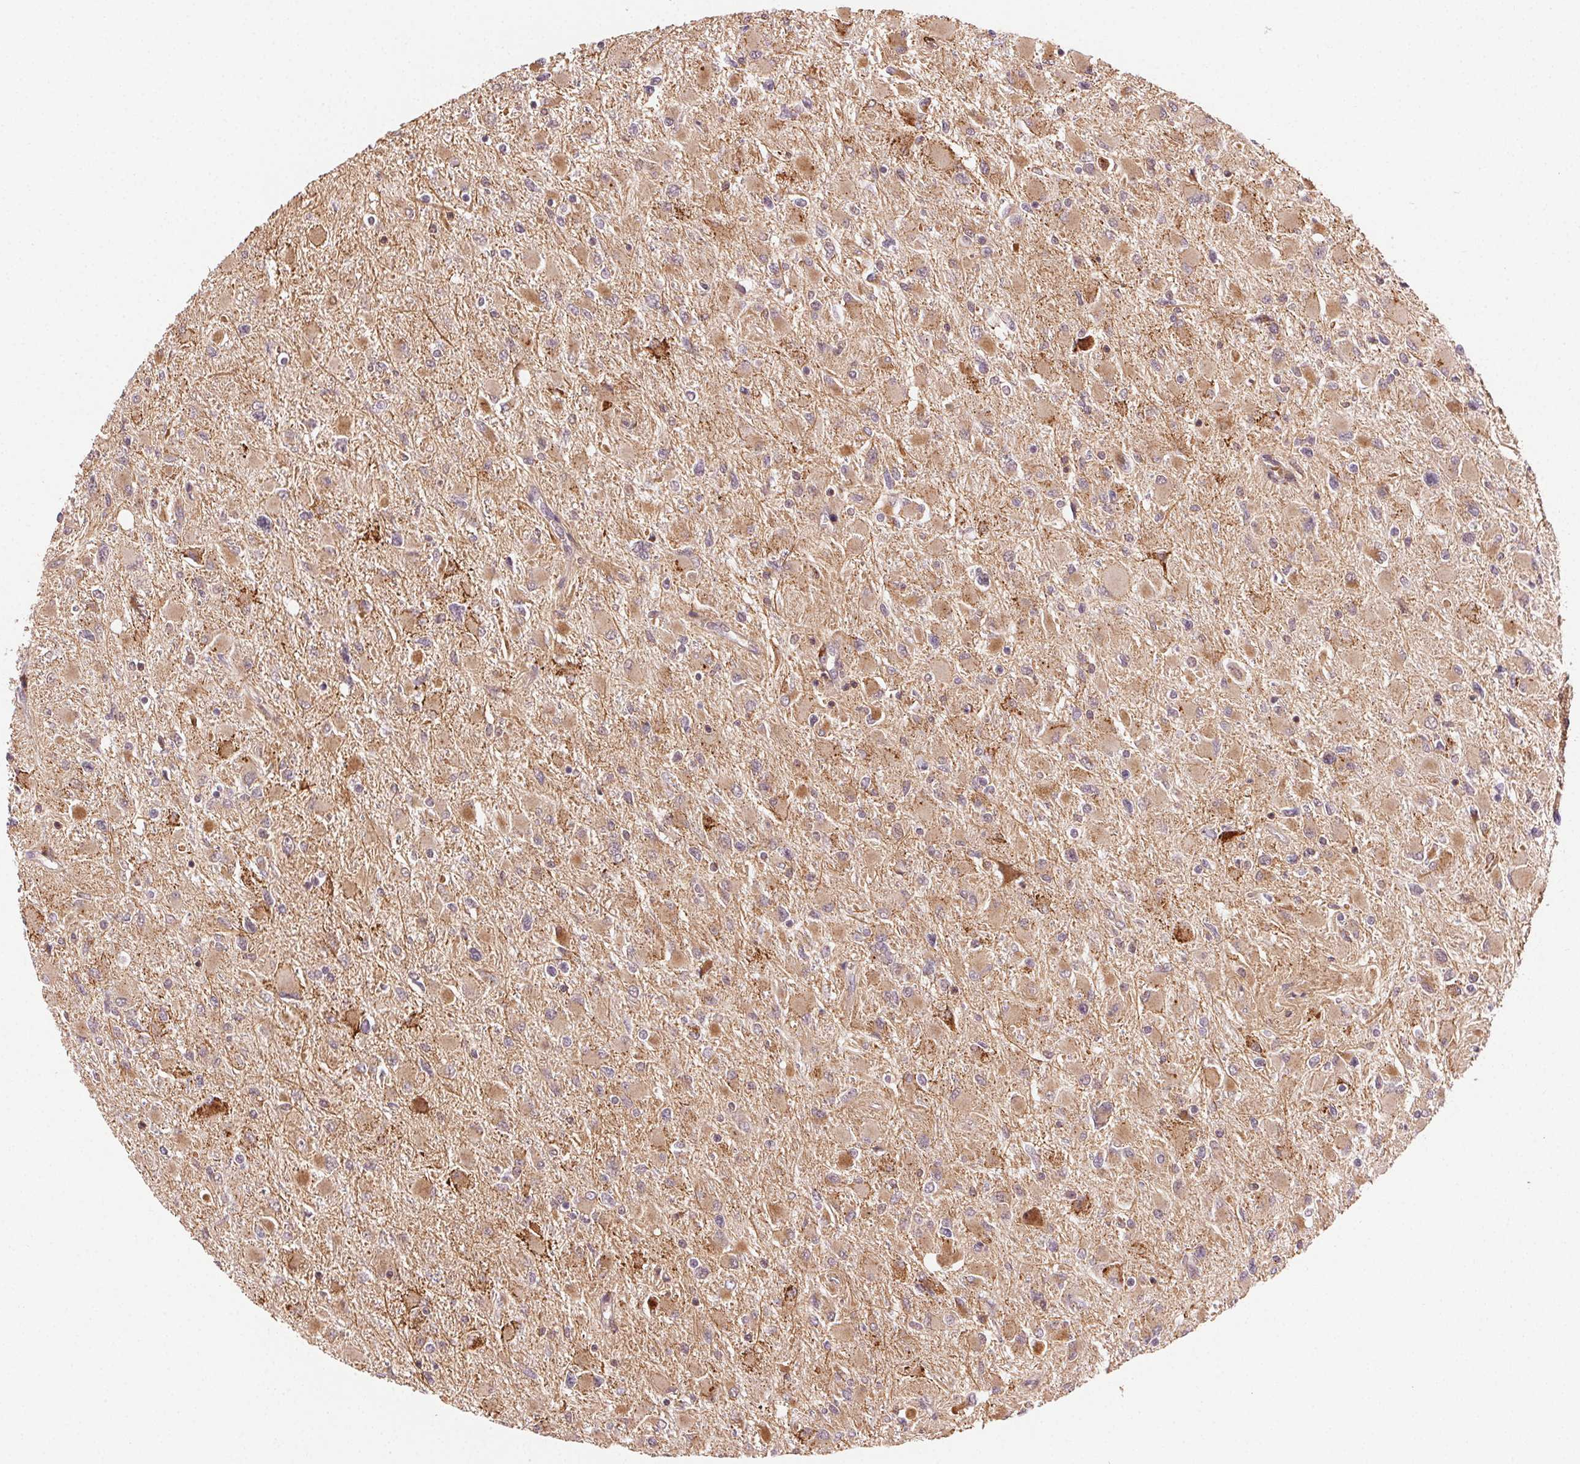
{"staining": {"intensity": "weak", "quantity": ">75%", "location": "cytoplasmic/membranous"}, "tissue": "glioma", "cell_type": "Tumor cells", "image_type": "cancer", "snomed": [{"axis": "morphology", "description": "Glioma, malignant, High grade"}, {"axis": "topography", "description": "Cerebral cortex"}], "caption": "Weak cytoplasmic/membranous staining is seen in approximately >75% of tumor cells in high-grade glioma (malignant).", "gene": "KLHL15", "patient": {"sex": "female", "age": 36}}